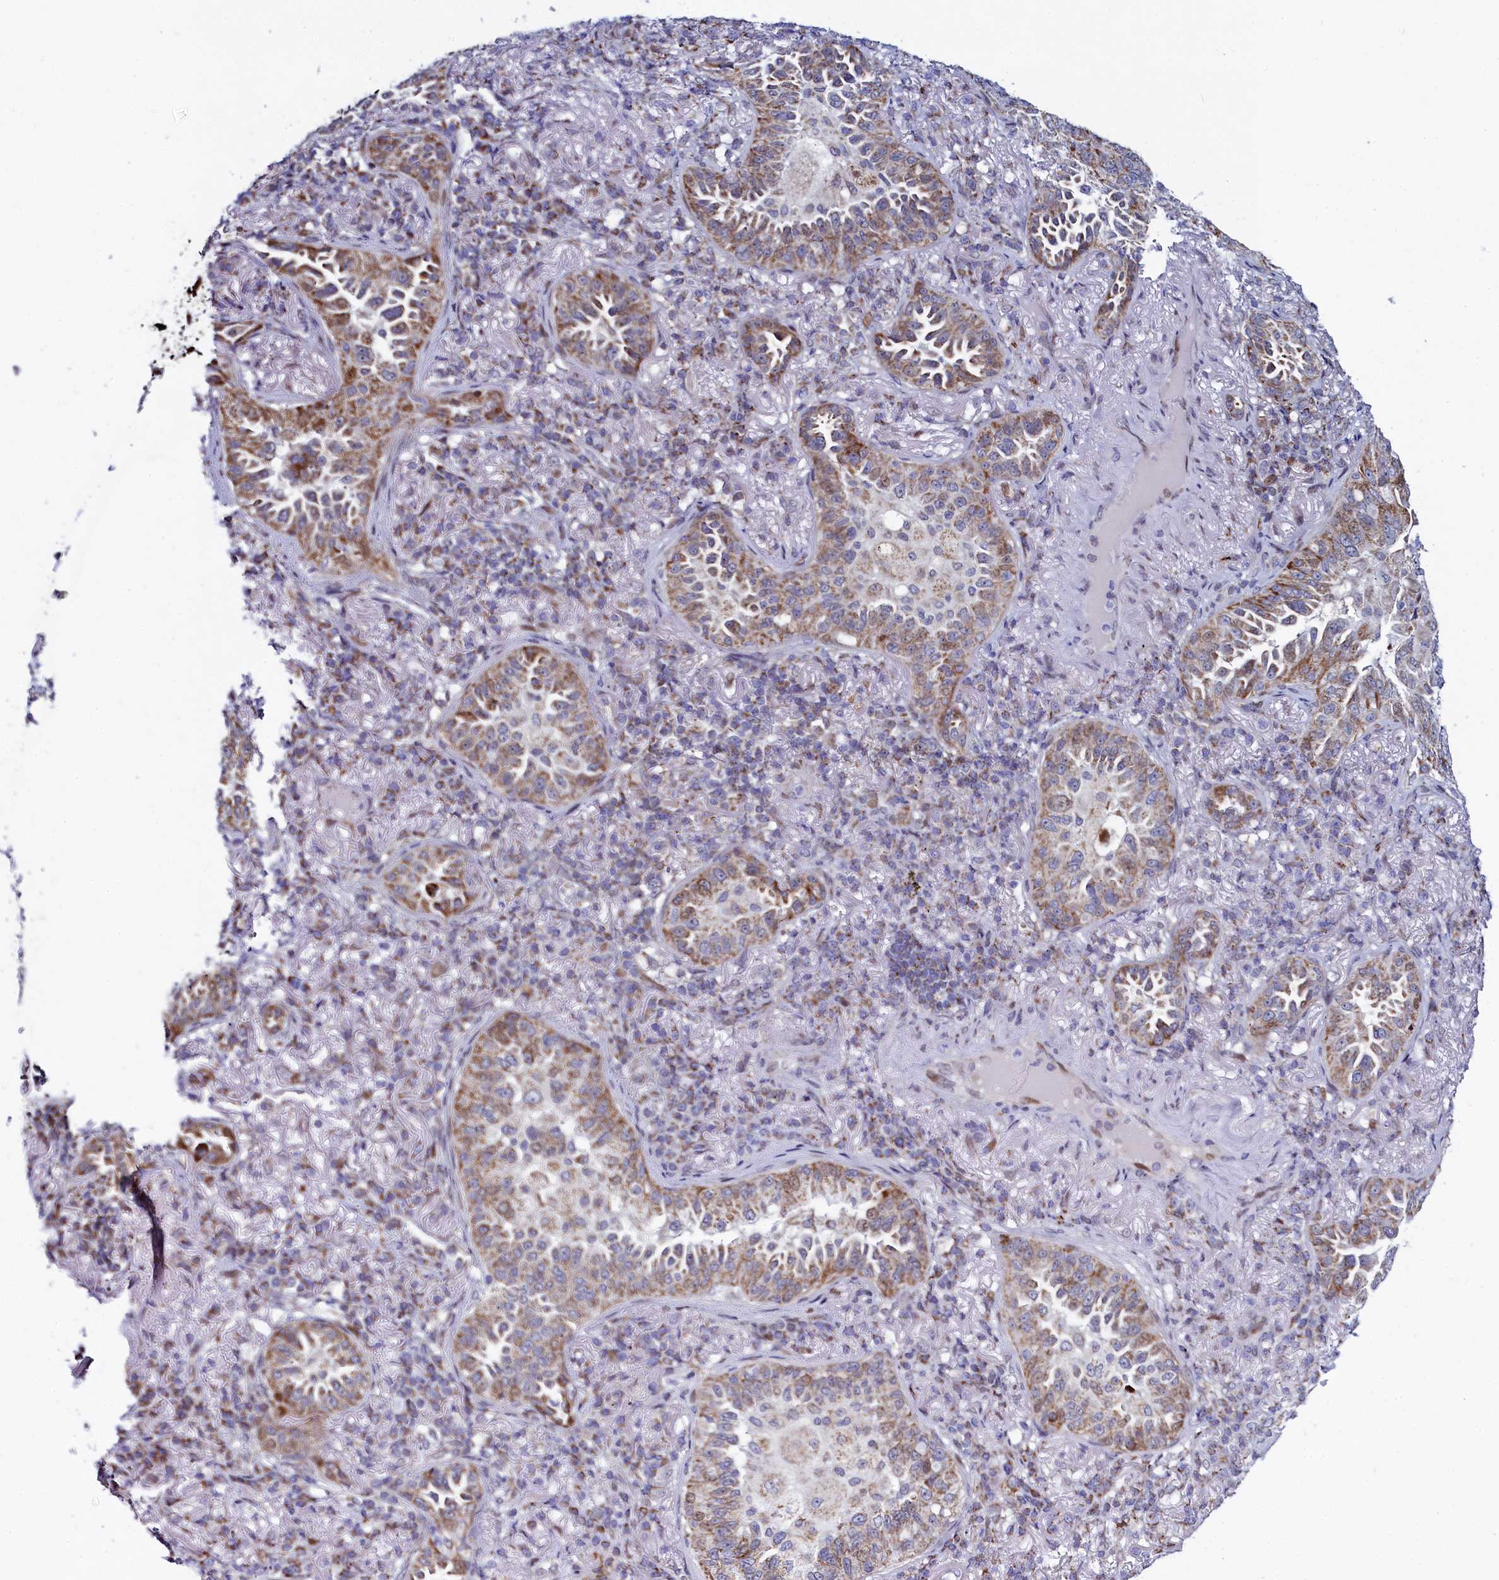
{"staining": {"intensity": "moderate", "quantity": ">75%", "location": "cytoplasmic/membranous"}, "tissue": "lung cancer", "cell_type": "Tumor cells", "image_type": "cancer", "snomed": [{"axis": "morphology", "description": "Adenocarcinoma, NOS"}, {"axis": "topography", "description": "Lung"}], "caption": "A high-resolution micrograph shows IHC staining of adenocarcinoma (lung), which demonstrates moderate cytoplasmic/membranous positivity in about >75% of tumor cells.", "gene": "HDGFL3", "patient": {"sex": "female", "age": 69}}